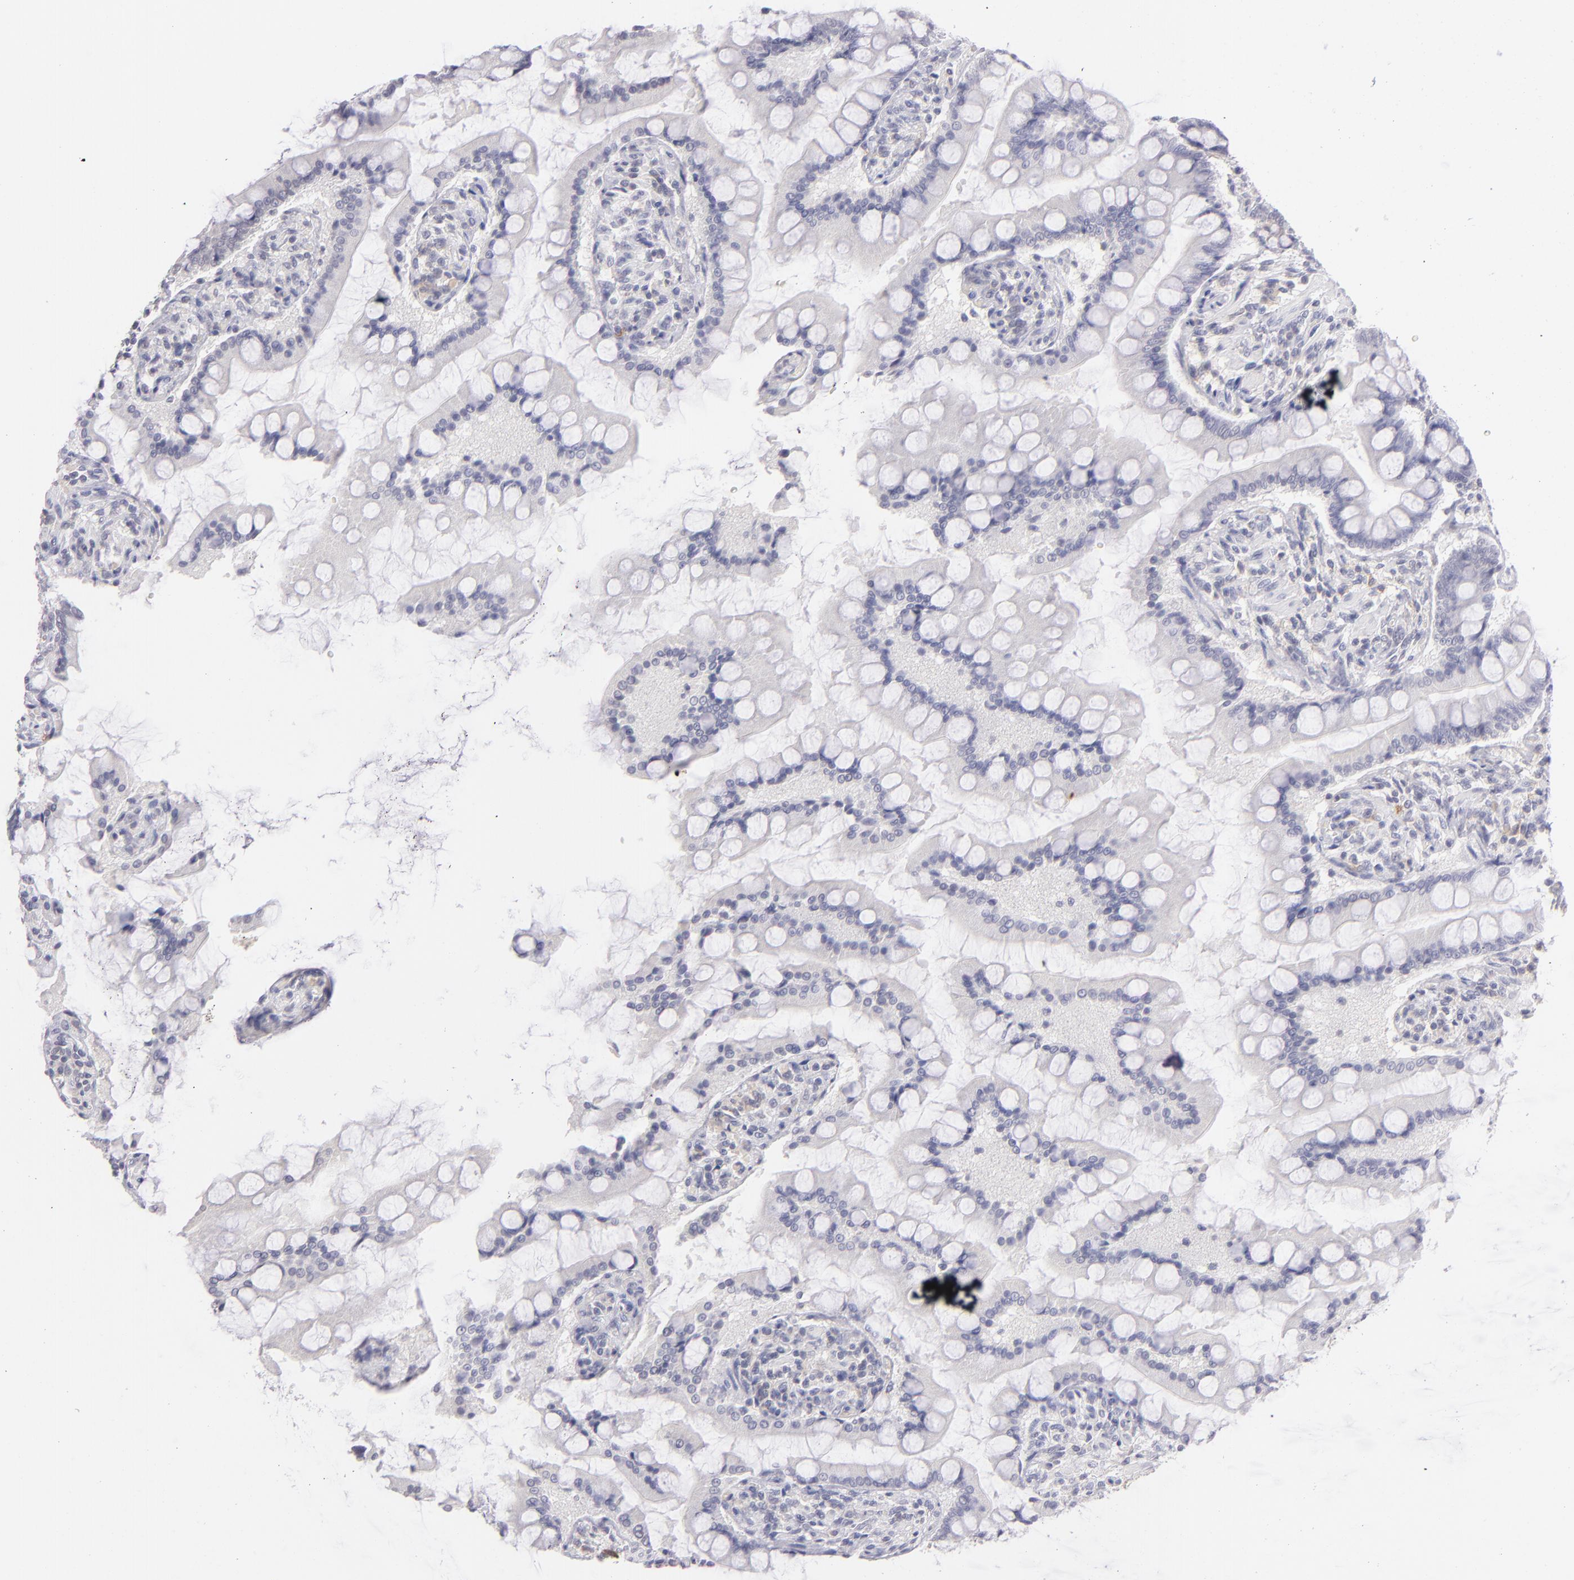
{"staining": {"intensity": "negative", "quantity": "none", "location": "none"}, "tissue": "small intestine", "cell_type": "Glandular cells", "image_type": "normal", "snomed": [{"axis": "morphology", "description": "Normal tissue, NOS"}, {"axis": "topography", "description": "Small intestine"}], "caption": "The image reveals no staining of glandular cells in normal small intestine. (Stains: DAB IHC with hematoxylin counter stain, Microscopy: brightfield microscopy at high magnification).", "gene": "IL2RA", "patient": {"sex": "male", "age": 41}}